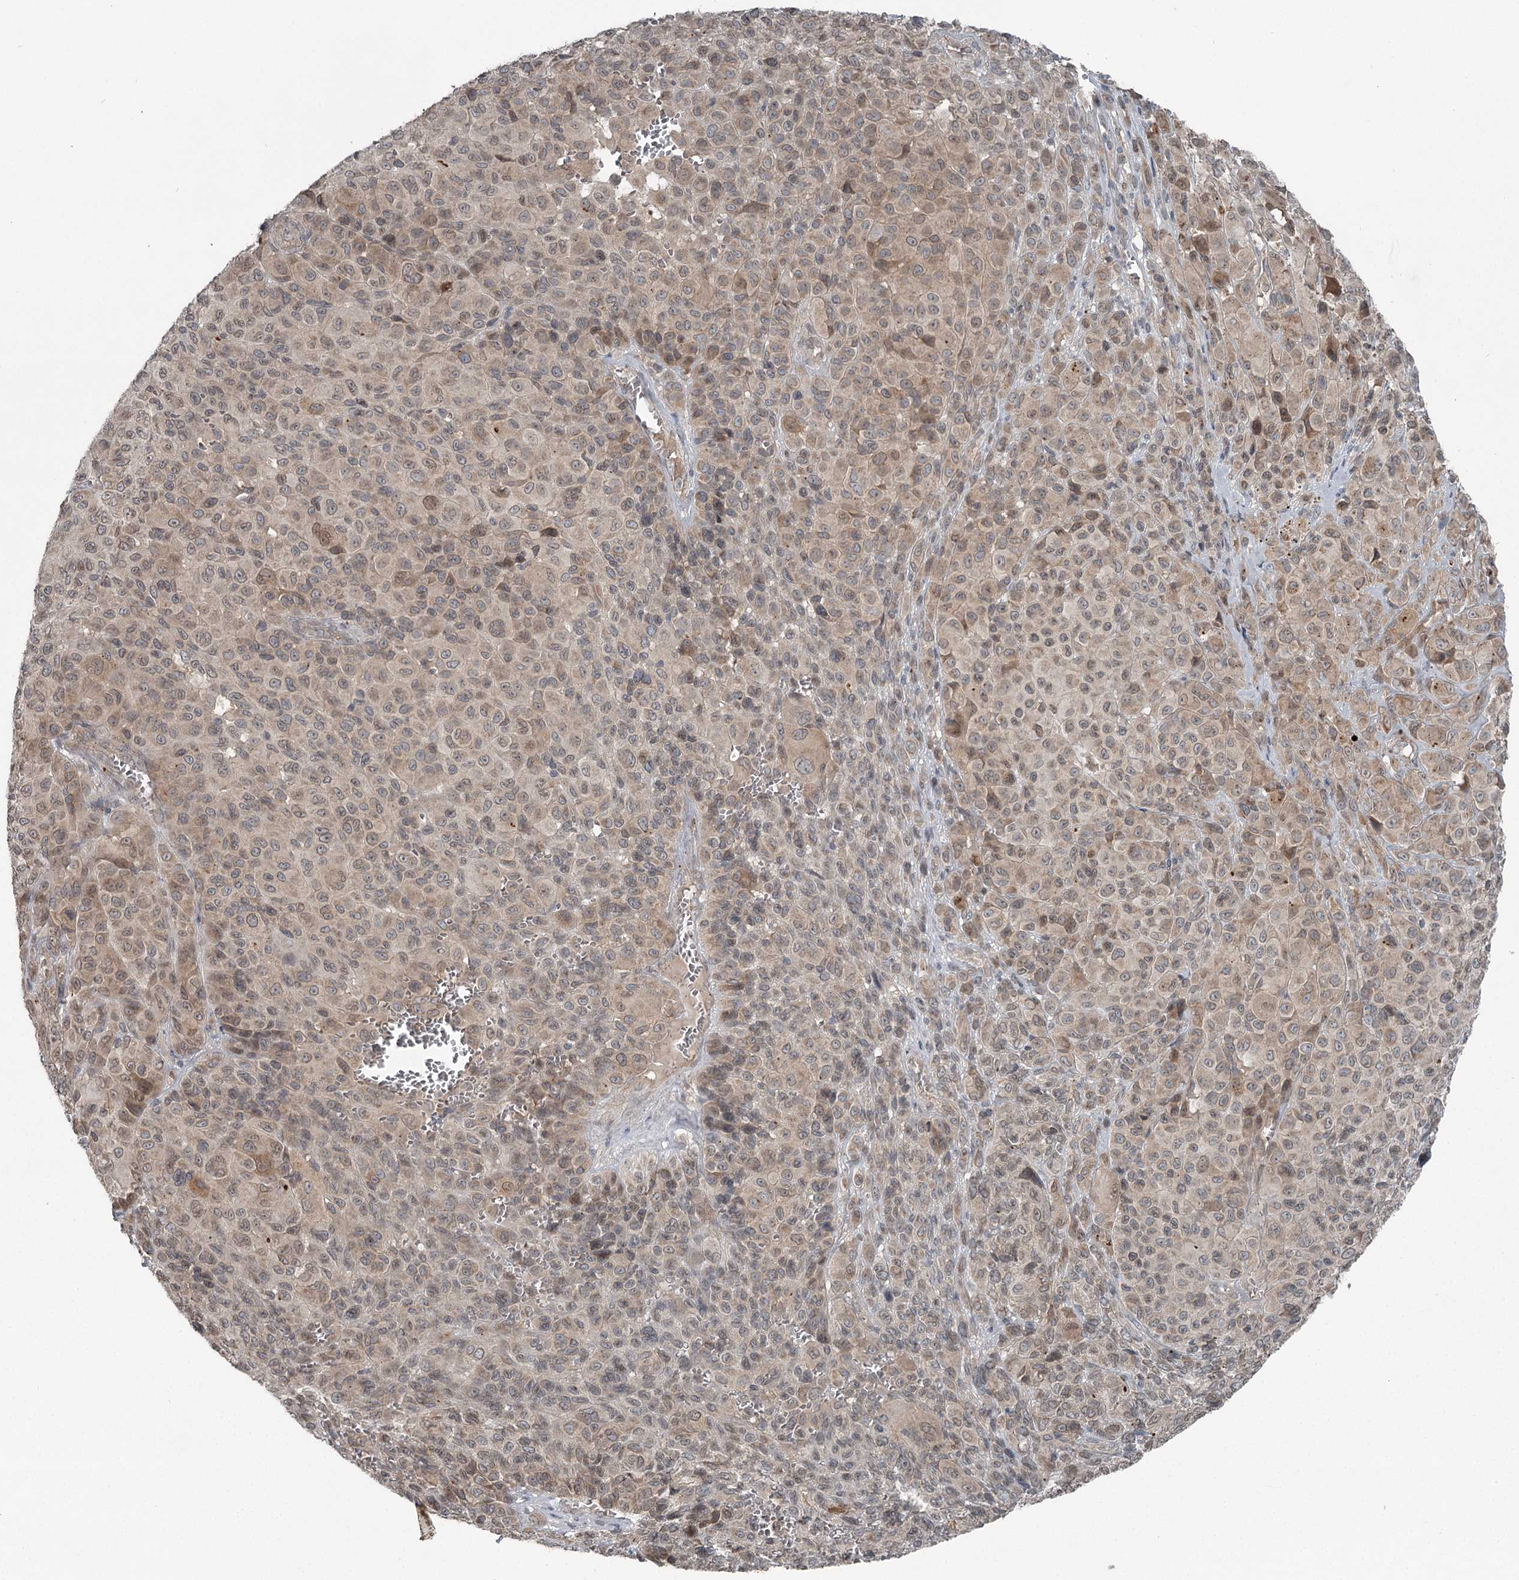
{"staining": {"intensity": "moderate", "quantity": "<25%", "location": "cytoplasmic/membranous,nuclear"}, "tissue": "melanoma", "cell_type": "Tumor cells", "image_type": "cancer", "snomed": [{"axis": "morphology", "description": "Malignant melanoma, NOS"}, {"axis": "topography", "description": "Skin of trunk"}], "caption": "This micrograph reveals immunohistochemistry staining of malignant melanoma, with low moderate cytoplasmic/membranous and nuclear staining in approximately <25% of tumor cells.", "gene": "SLC39A8", "patient": {"sex": "male", "age": 71}}